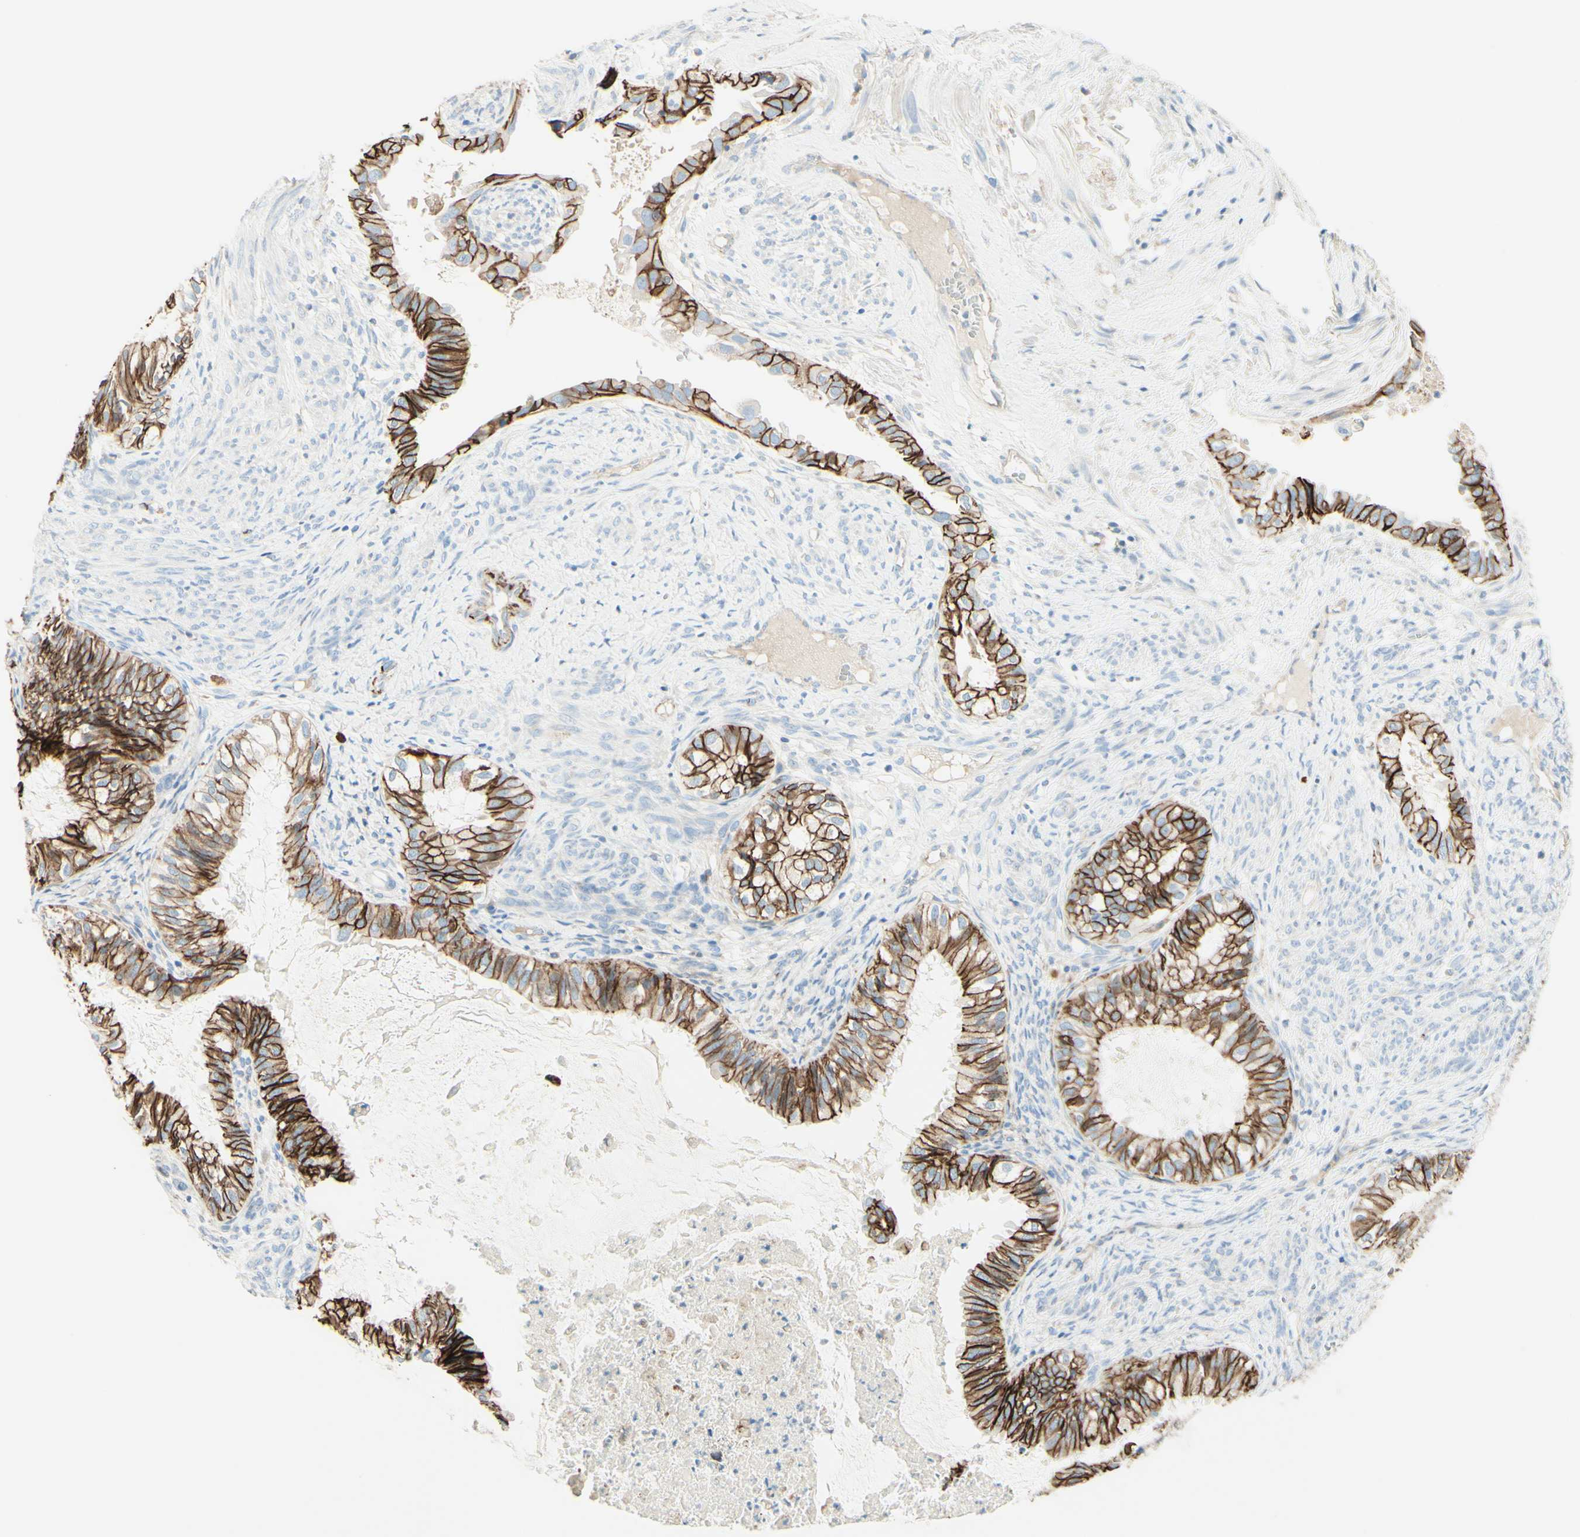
{"staining": {"intensity": "strong", "quantity": ">75%", "location": "cytoplasmic/membranous"}, "tissue": "cervical cancer", "cell_type": "Tumor cells", "image_type": "cancer", "snomed": [{"axis": "morphology", "description": "Normal tissue, NOS"}, {"axis": "morphology", "description": "Adenocarcinoma, NOS"}, {"axis": "topography", "description": "Cervix"}, {"axis": "topography", "description": "Endometrium"}], "caption": "A brown stain shows strong cytoplasmic/membranous positivity of a protein in adenocarcinoma (cervical) tumor cells.", "gene": "ALCAM", "patient": {"sex": "female", "age": 86}}